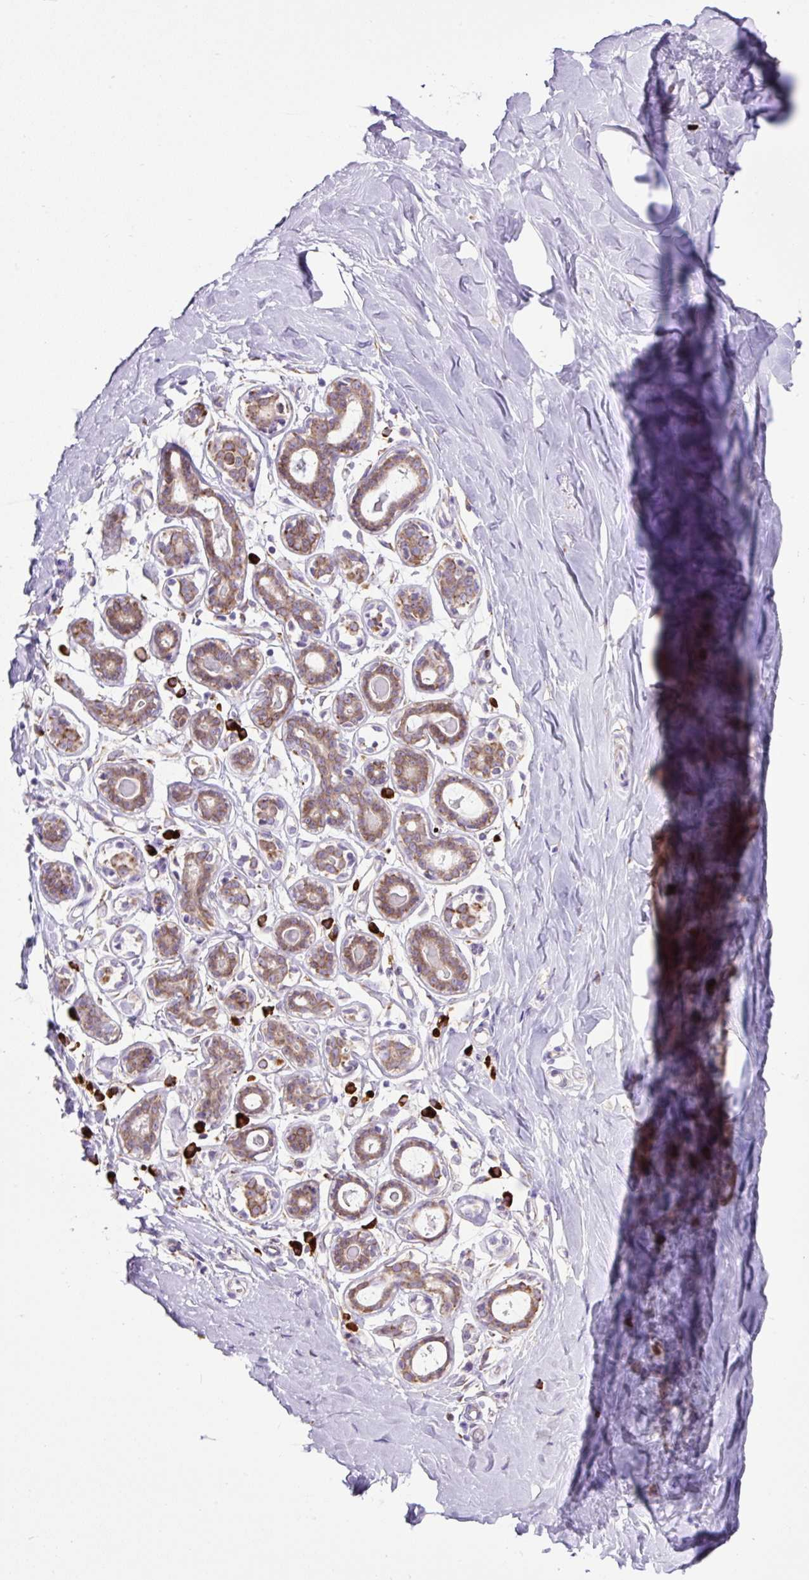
{"staining": {"intensity": "negative", "quantity": "none", "location": "none"}, "tissue": "breast", "cell_type": "Adipocytes", "image_type": "normal", "snomed": [{"axis": "morphology", "description": "Normal tissue, NOS"}, {"axis": "topography", "description": "Breast"}], "caption": "High power microscopy micrograph of an immunohistochemistry photomicrograph of normal breast, revealing no significant positivity in adipocytes.", "gene": "DDOST", "patient": {"sex": "female", "age": 27}}